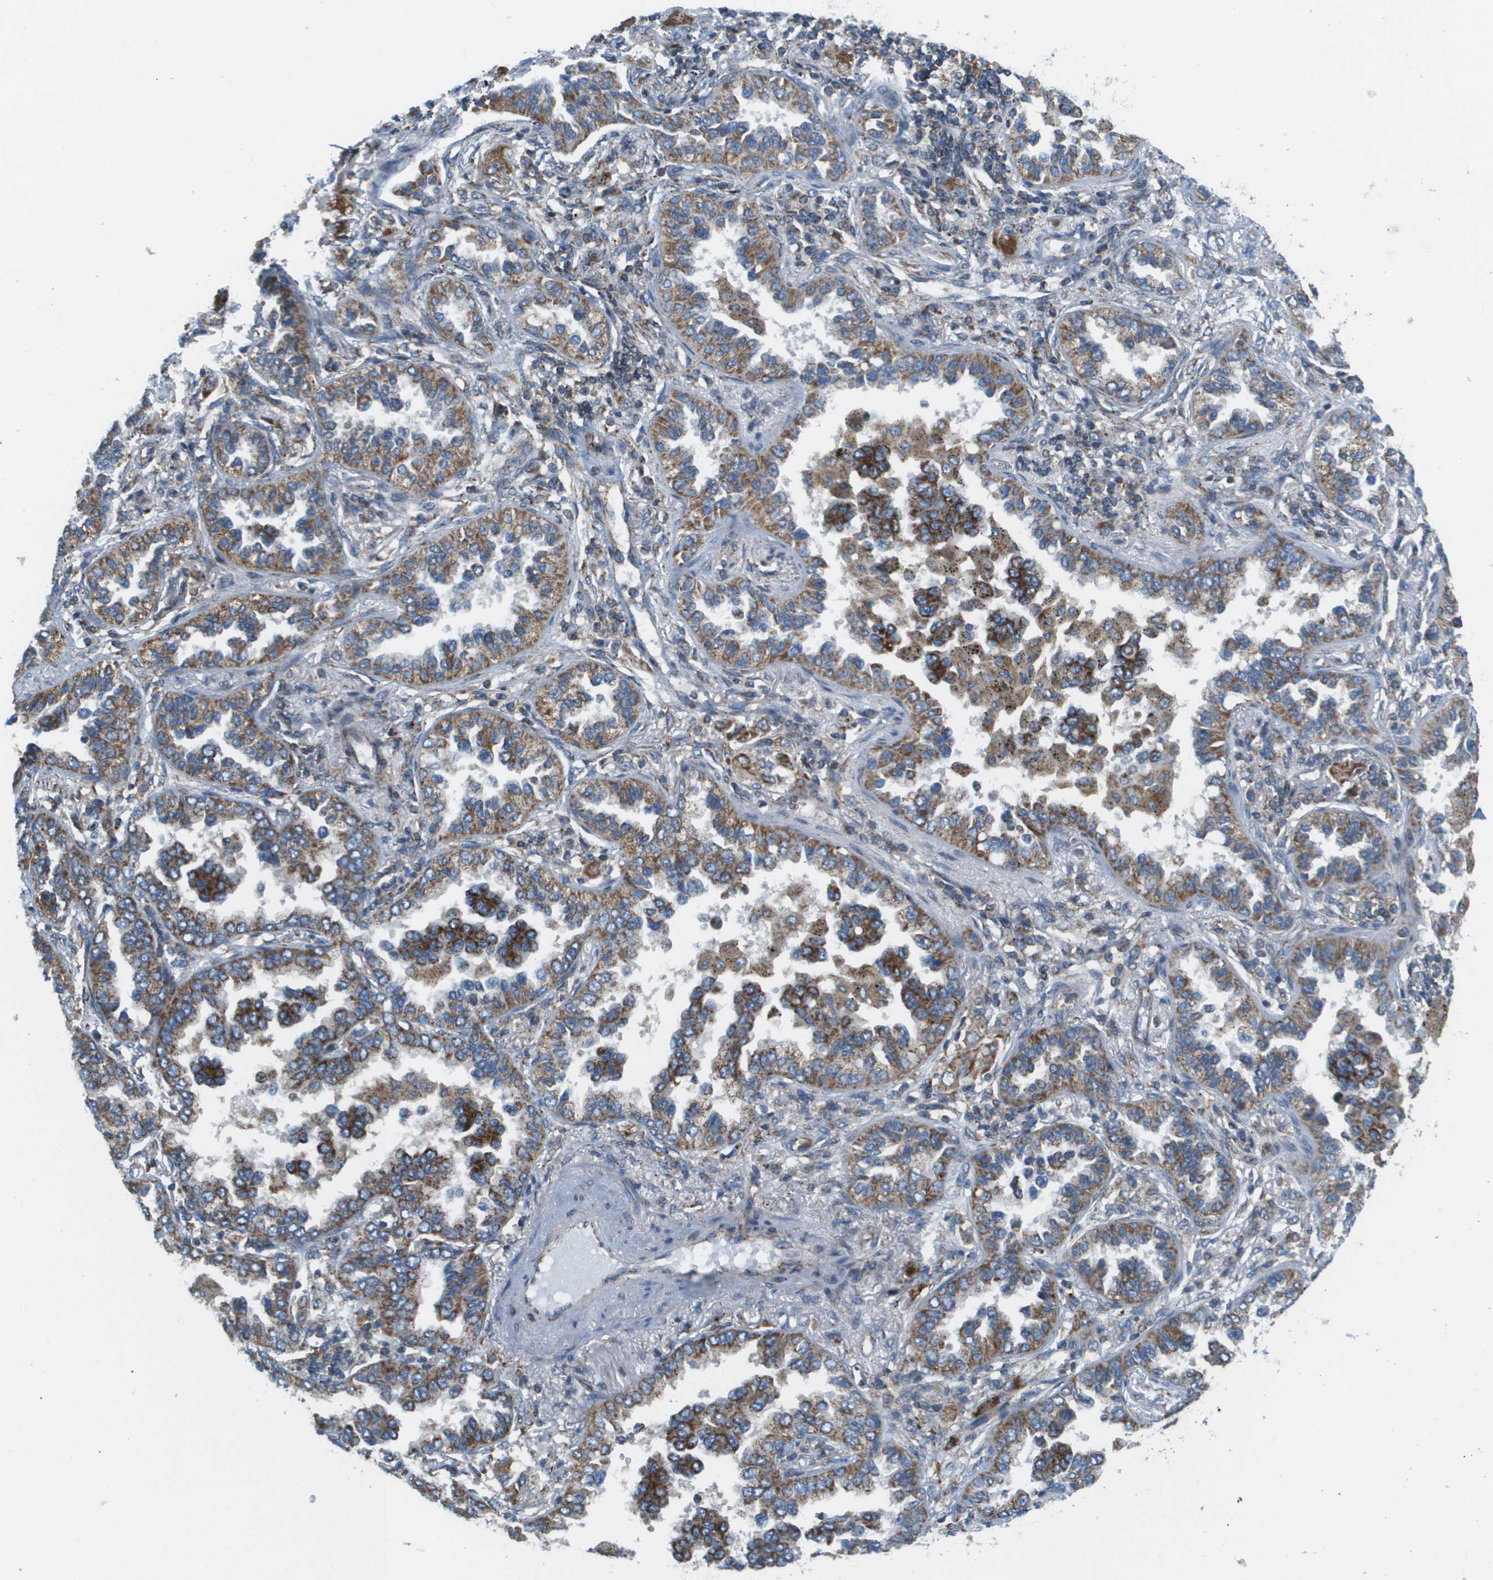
{"staining": {"intensity": "moderate", "quantity": ">75%", "location": "cytoplasmic/membranous"}, "tissue": "lung cancer", "cell_type": "Tumor cells", "image_type": "cancer", "snomed": [{"axis": "morphology", "description": "Normal tissue, NOS"}, {"axis": "morphology", "description": "Adenocarcinoma, NOS"}, {"axis": "topography", "description": "Lung"}], "caption": "High-power microscopy captured an immunohistochemistry (IHC) histopathology image of adenocarcinoma (lung), revealing moderate cytoplasmic/membranous staining in about >75% of tumor cells.", "gene": "TAOK3", "patient": {"sex": "male", "age": 59}}